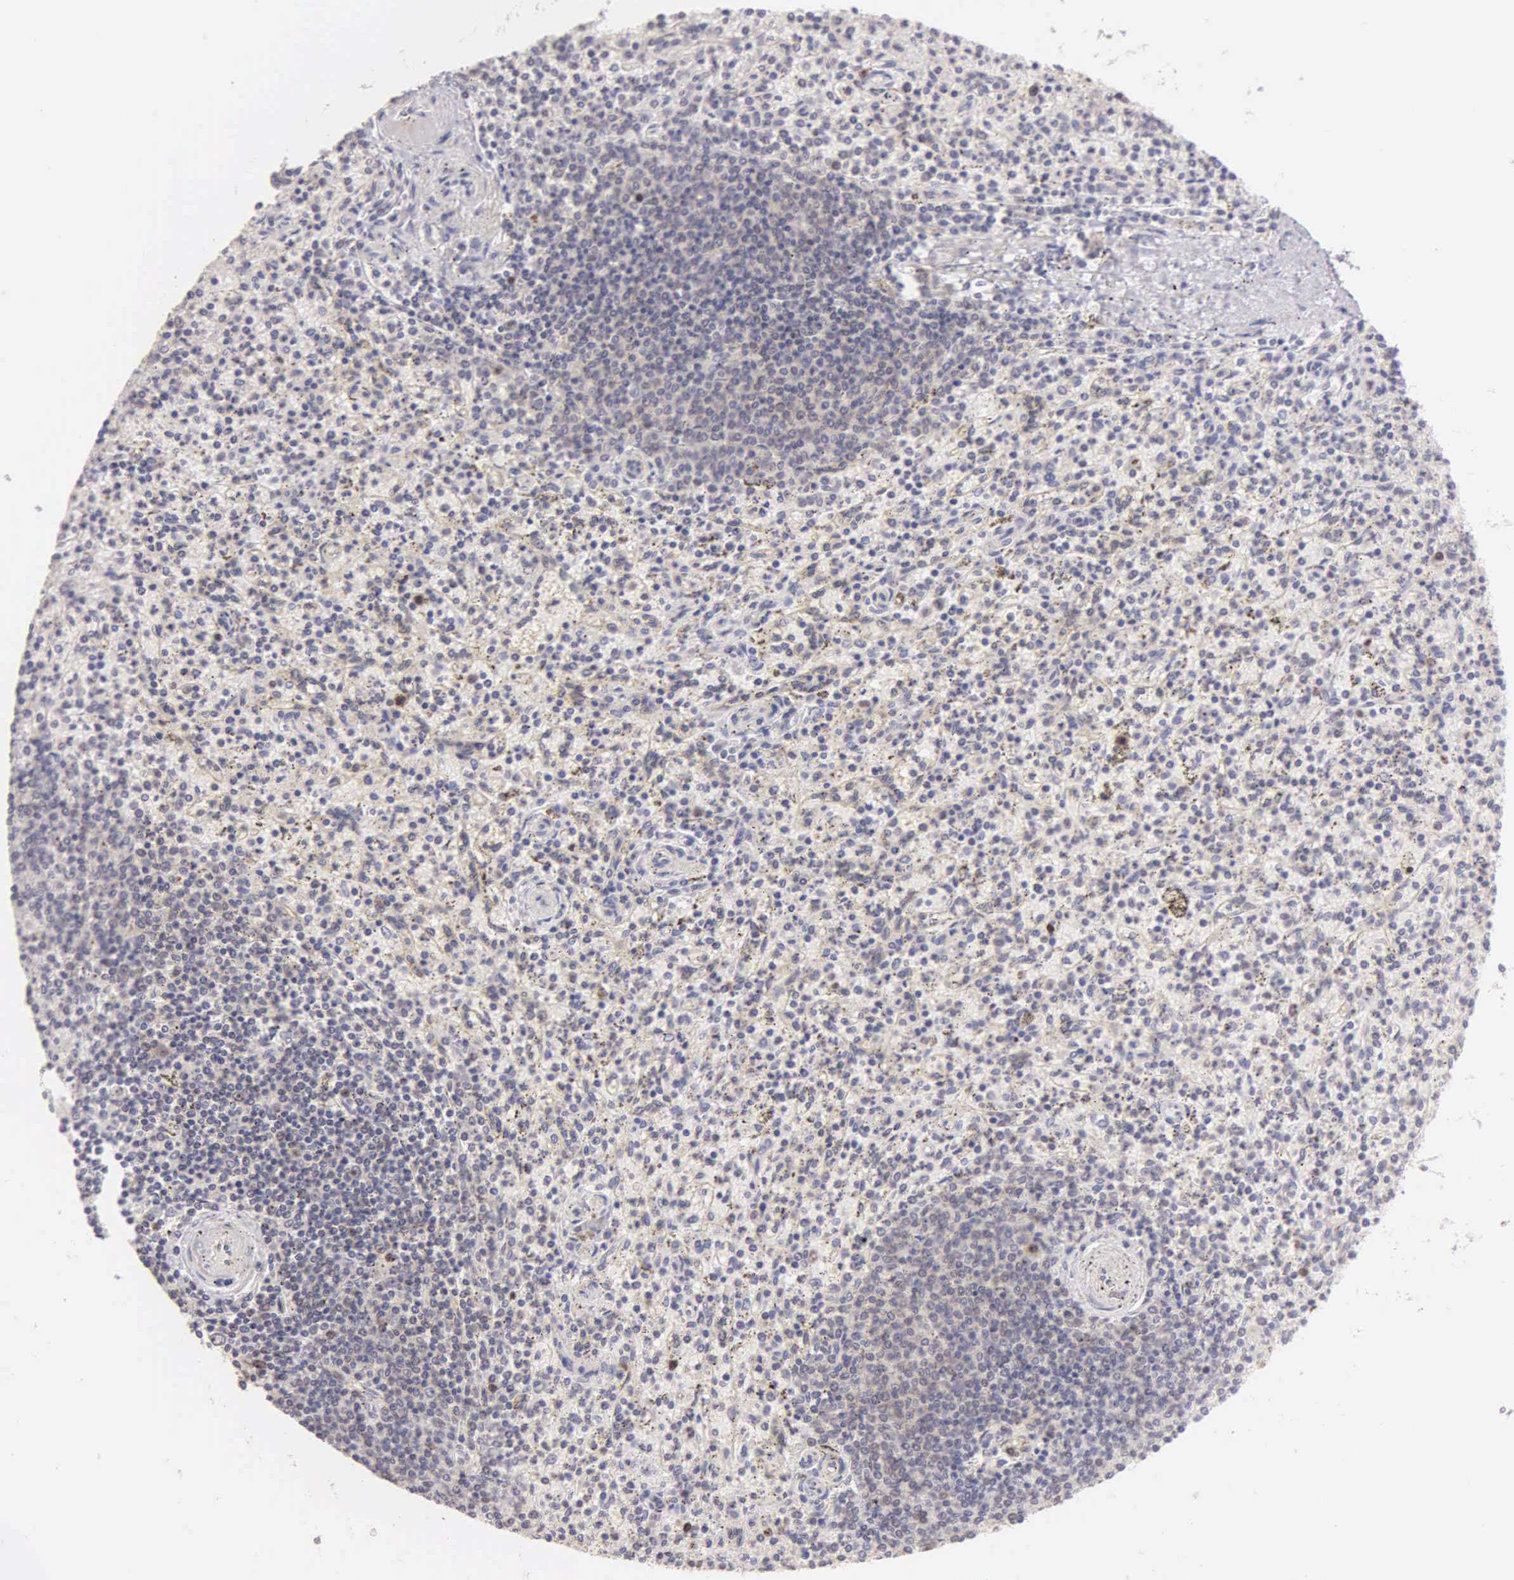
{"staining": {"intensity": "moderate", "quantity": "<25%", "location": "nuclear"}, "tissue": "spleen", "cell_type": "Cells in red pulp", "image_type": "normal", "snomed": [{"axis": "morphology", "description": "Normal tissue, NOS"}, {"axis": "topography", "description": "Spleen"}], "caption": "Benign spleen reveals moderate nuclear positivity in about <25% of cells in red pulp, visualized by immunohistochemistry.", "gene": "MKI67", "patient": {"sex": "male", "age": 72}}